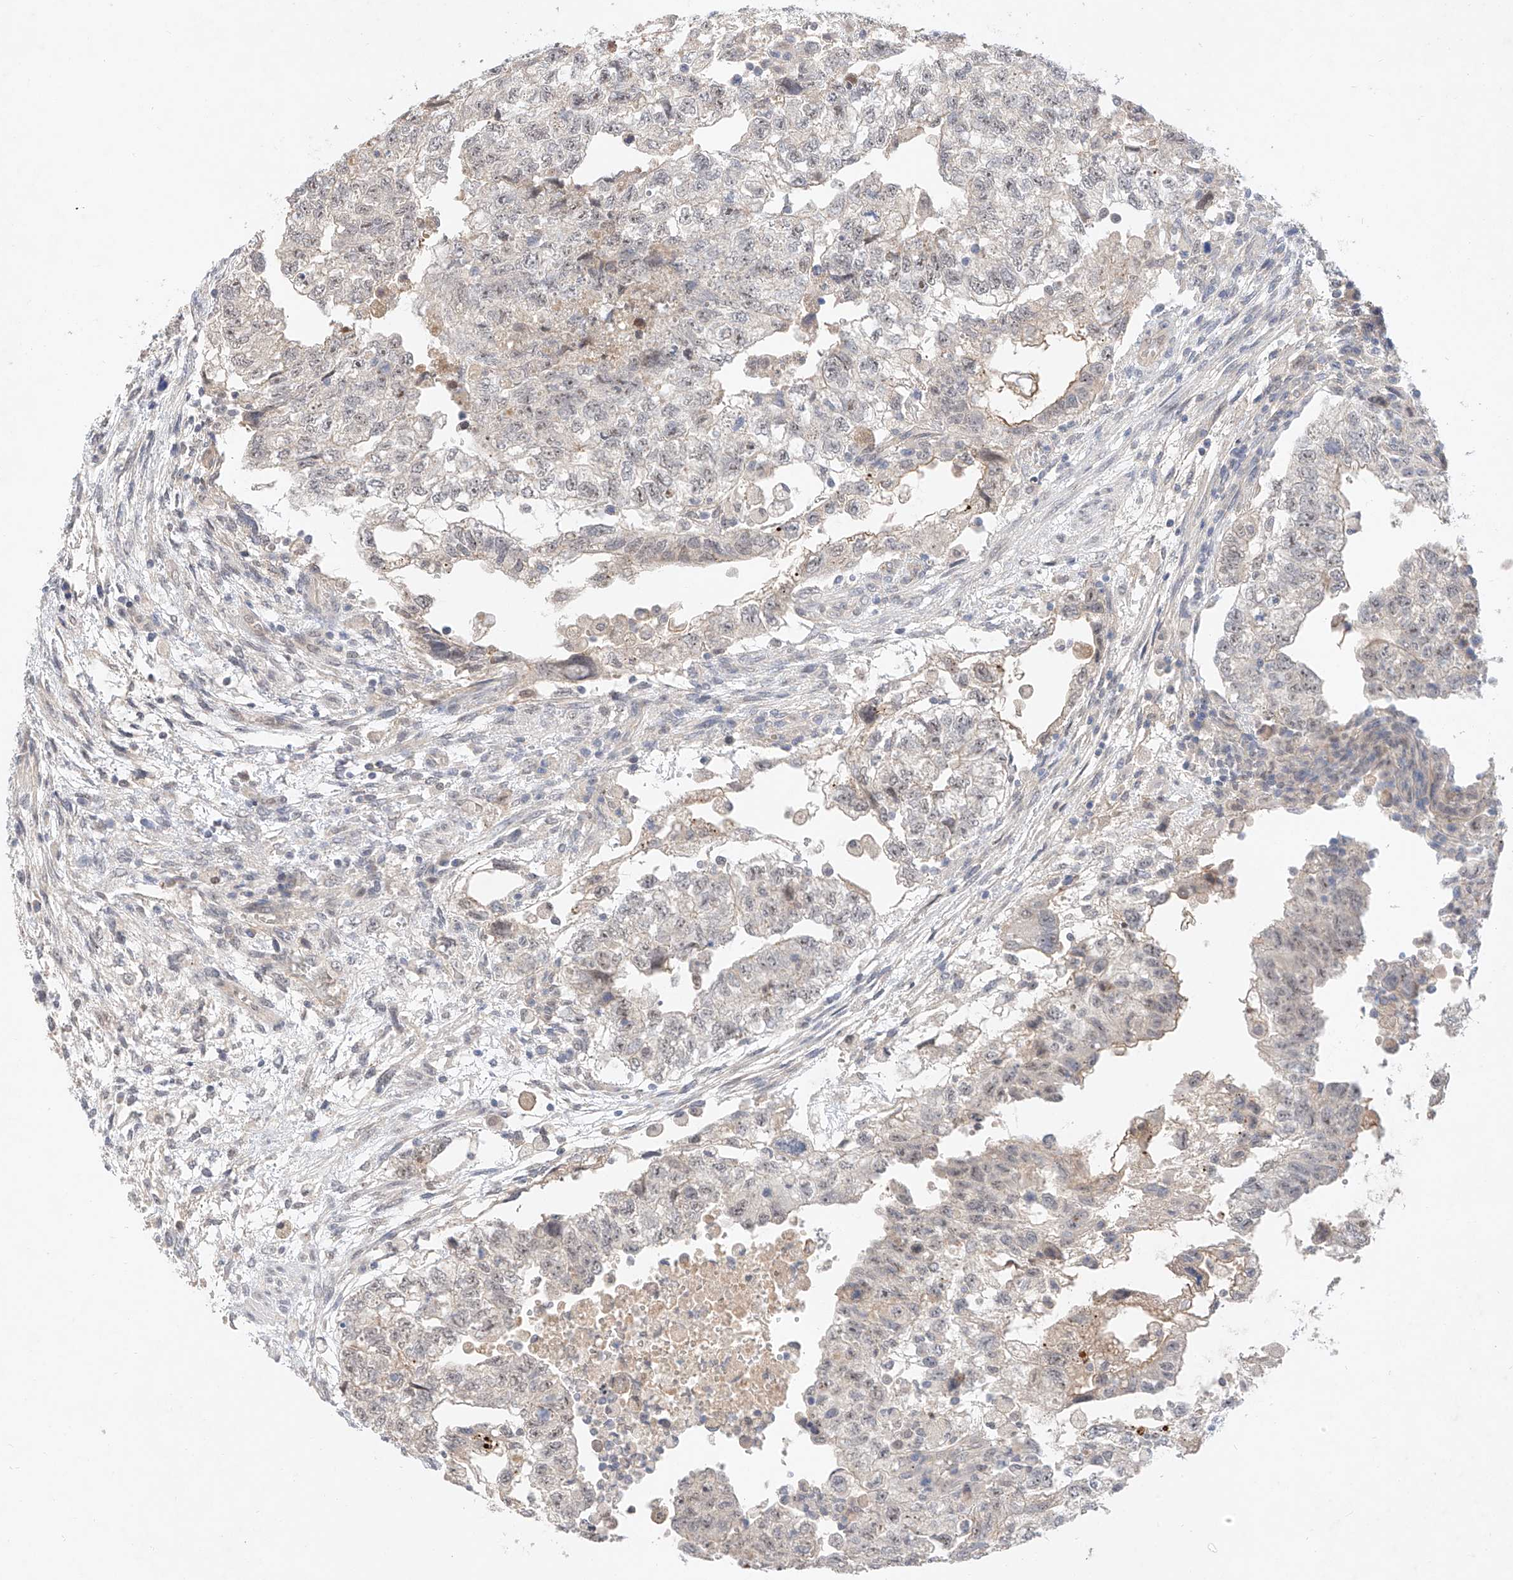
{"staining": {"intensity": "negative", "quantity": "none", "location": "none"}, "tissue": "testis cancer", "cell_type": "Tumor cells", "image_type": "cancer", "snomed": [{"axis": "morphology", "description": "Carcinoma, Embryonal, NOS"}, {"axis": "topography", "description": "Testis"}], "caption": "Immunohistochemical staining of human embryonal carcinoma (testis) demonstrates no significant expression in tumor cells.", "gene": "IL22RA2", "patient": {"sex": "male", "age": 36}}